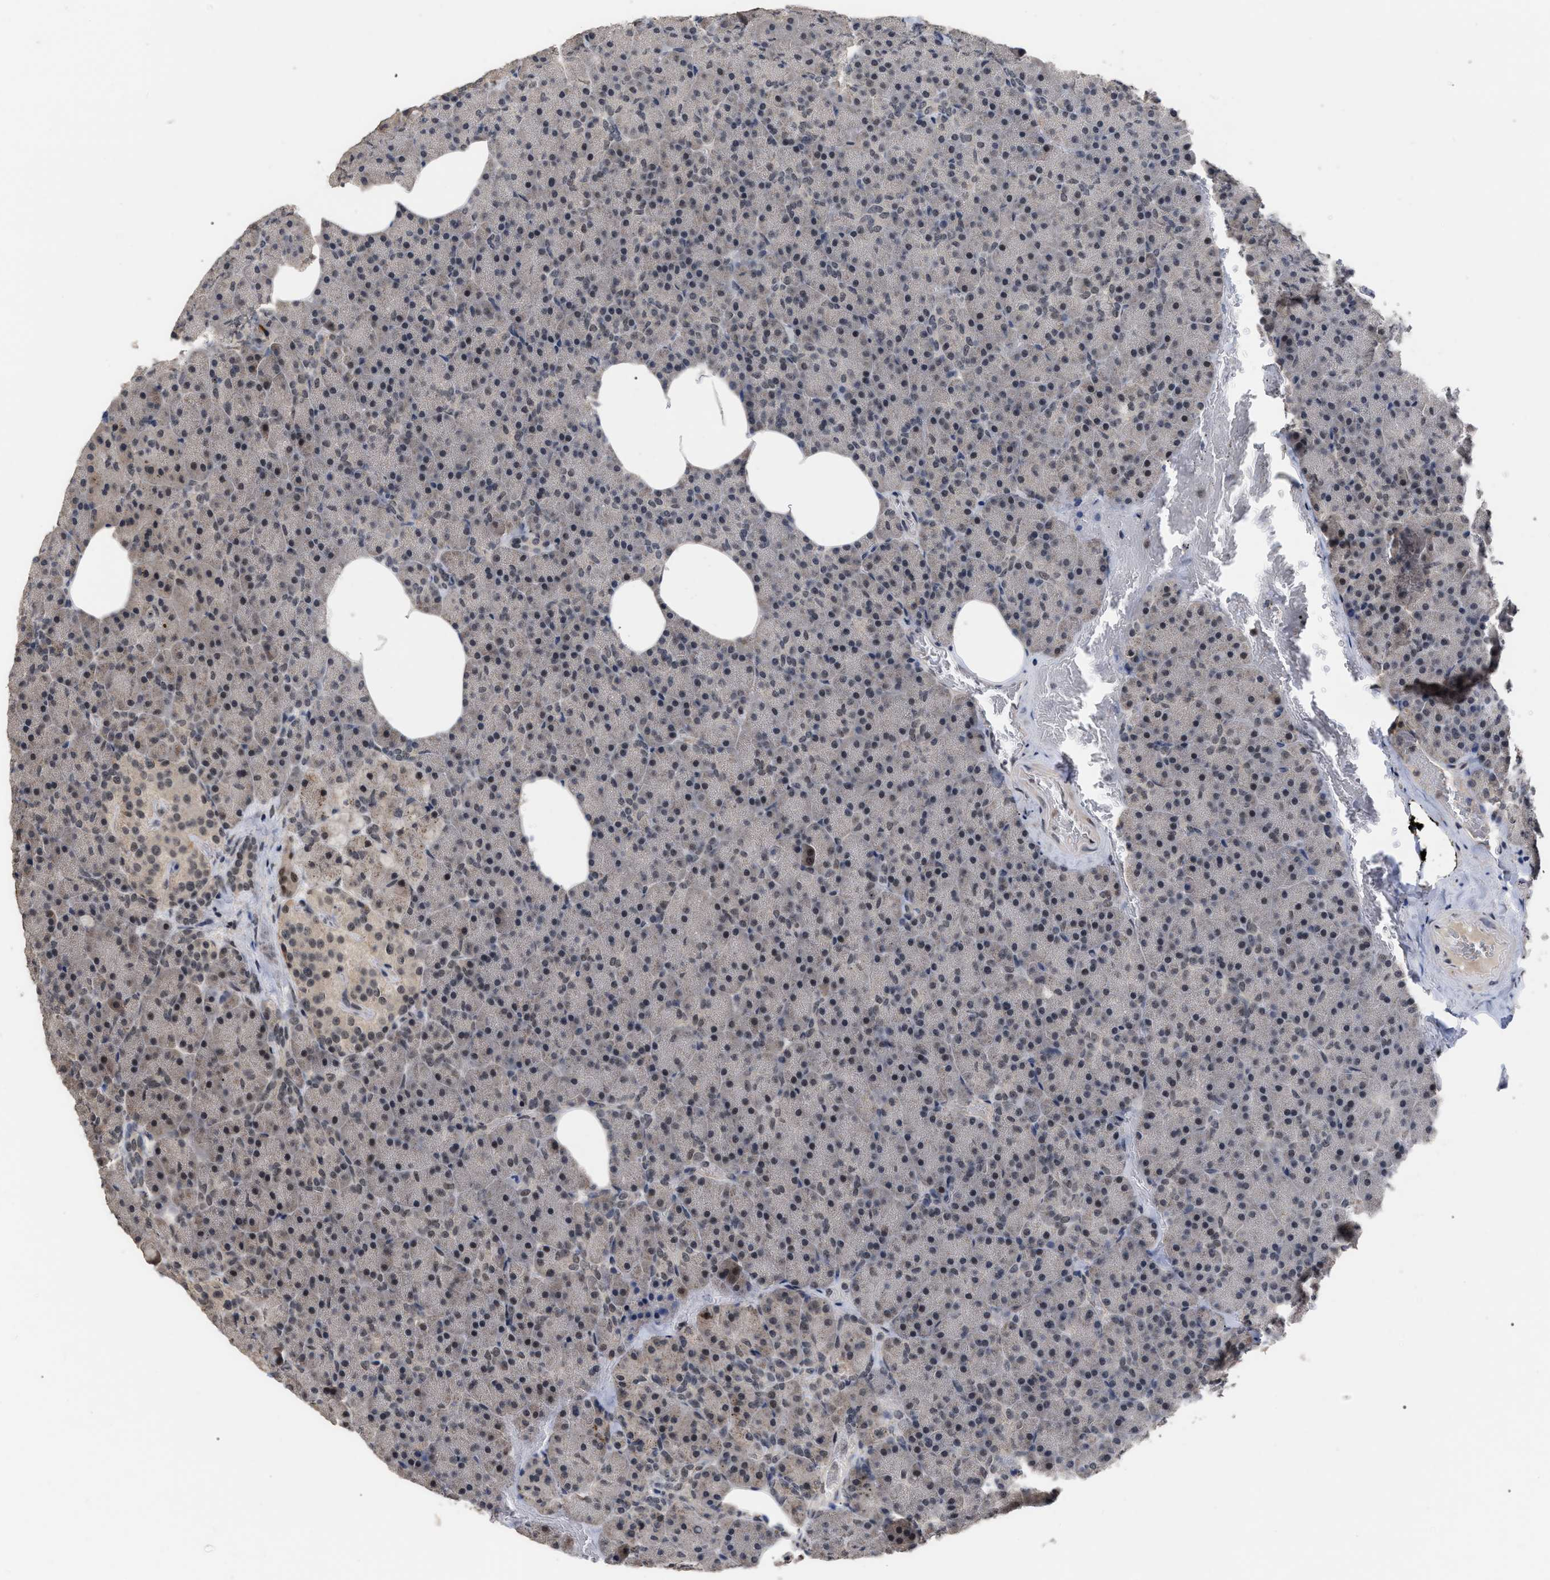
{"staining": {"intensity": "weak", "quantity": ">75%", "location": "nuclear"}, "tissue": "pancreas", "cell_type": "Exocrine glandular cells", "image_type": "normal", "snomed": [{"axis": "morphology", "description": "Normal tissue, NOS"}, {"axis": "topography", "description": "Pancreas"}], "caption": "Exocrine glandular cells display low levels of weak nuclear staining in approximately >75% of cells in unremarkable pancreas. The protein is stained brown, and the nuclei are stained in blue (DAB IHC with brightfield microscopy, high magnification).", "gene": "JAZF1", "patient": {"sex": "female", "age": 35}}